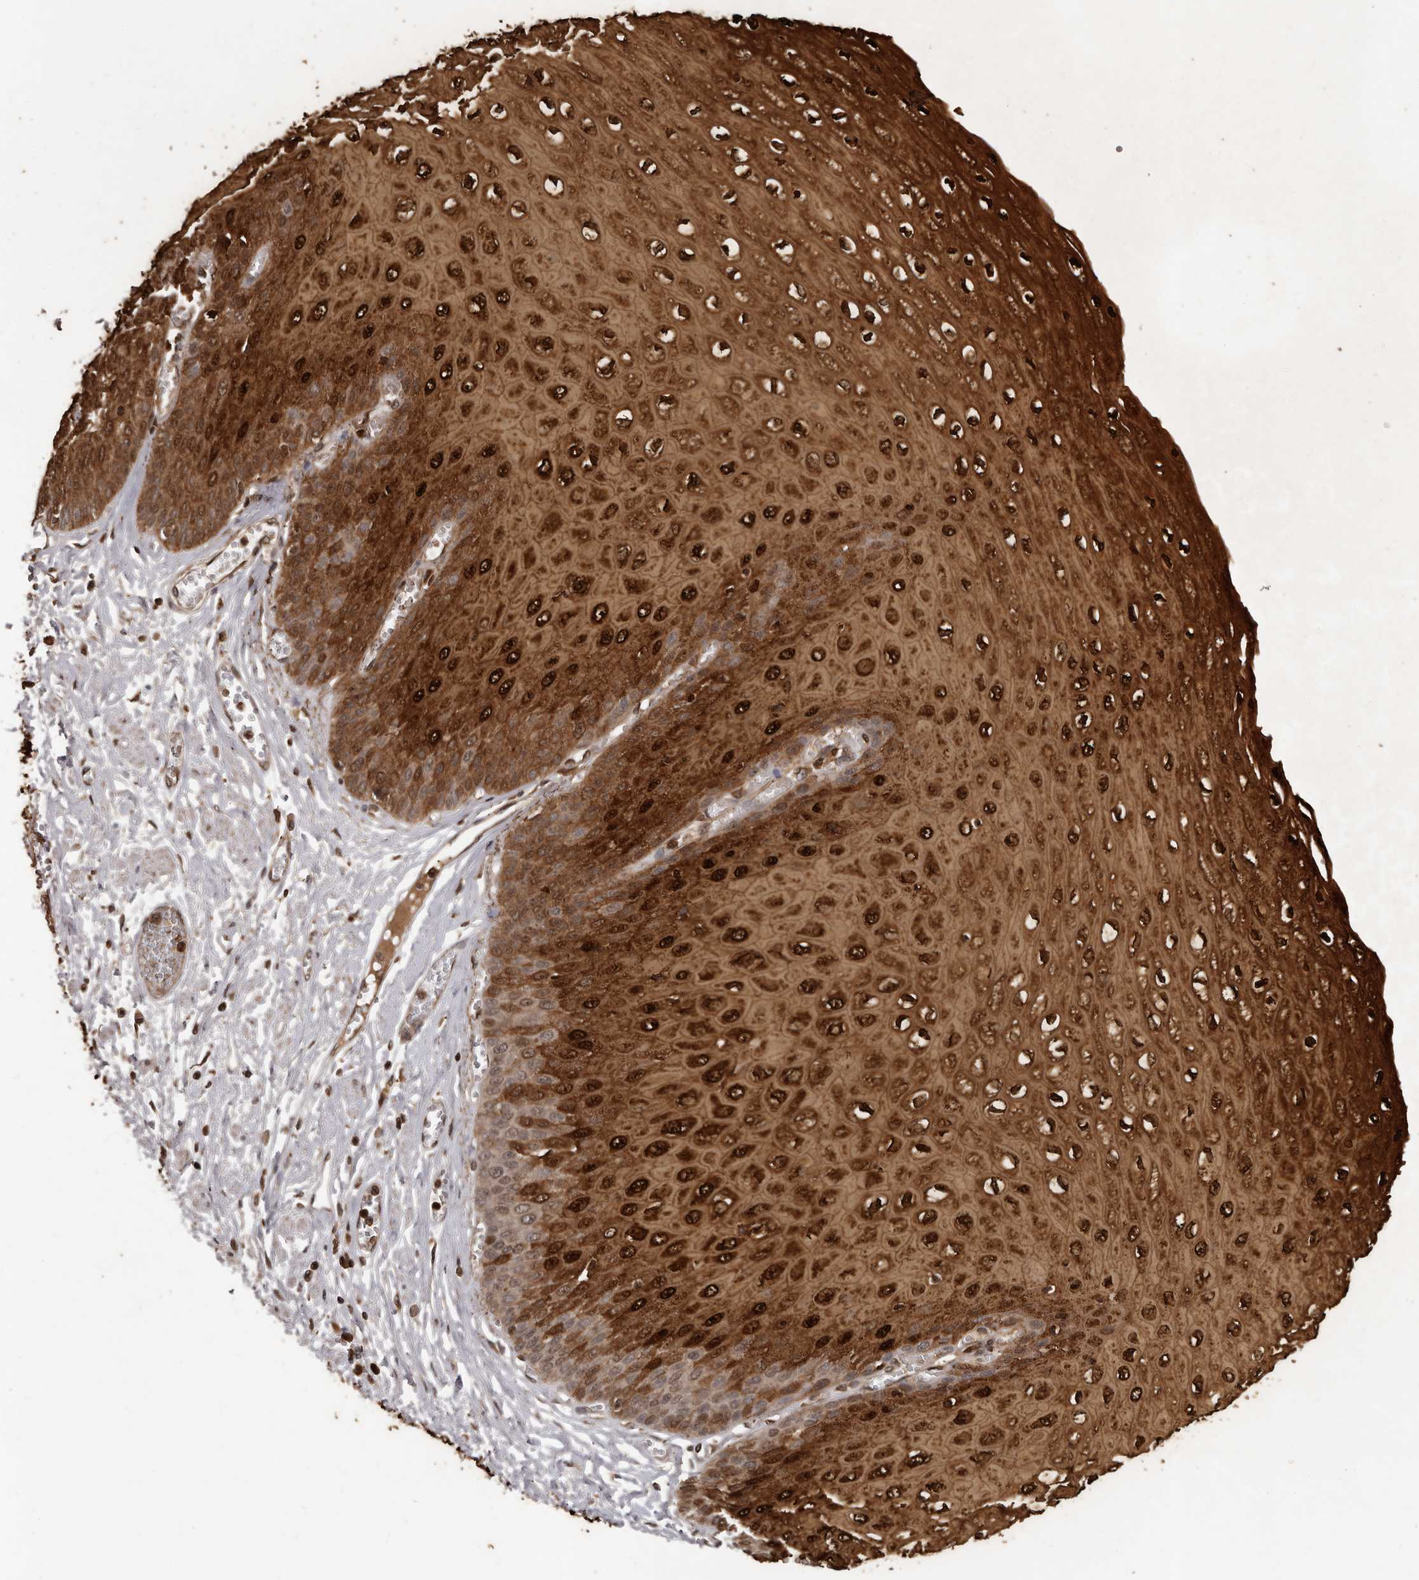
{"staining": {"intensity": "strong", "quantity": ">75%", "location": "cytoplasmic/membranous,nuclear"}, "tissue": "esophagus", "cell_type": "Squamous epithelial cells", "image_type": "normal", "snomed": [{"axis": "morphology", "description": "Normal tissue, NOS"}, {"axis": "topography", "description": "Esophagus"}], "caption": "Immunohistochemistry staining of normal esophagus, which displays high levels of strong cytoplasmic/membranous,nuclear staining in about >75% of squamous epithelial cells indicating strong cytoplasmic/membranous,nuclear protein expression. The staining was performed using DAB (brown) for protein detection and nuclei were counterstained in hematoxylin (blue).", "gene": "MED8", "patient": {"sex": "male", "age": 60}}